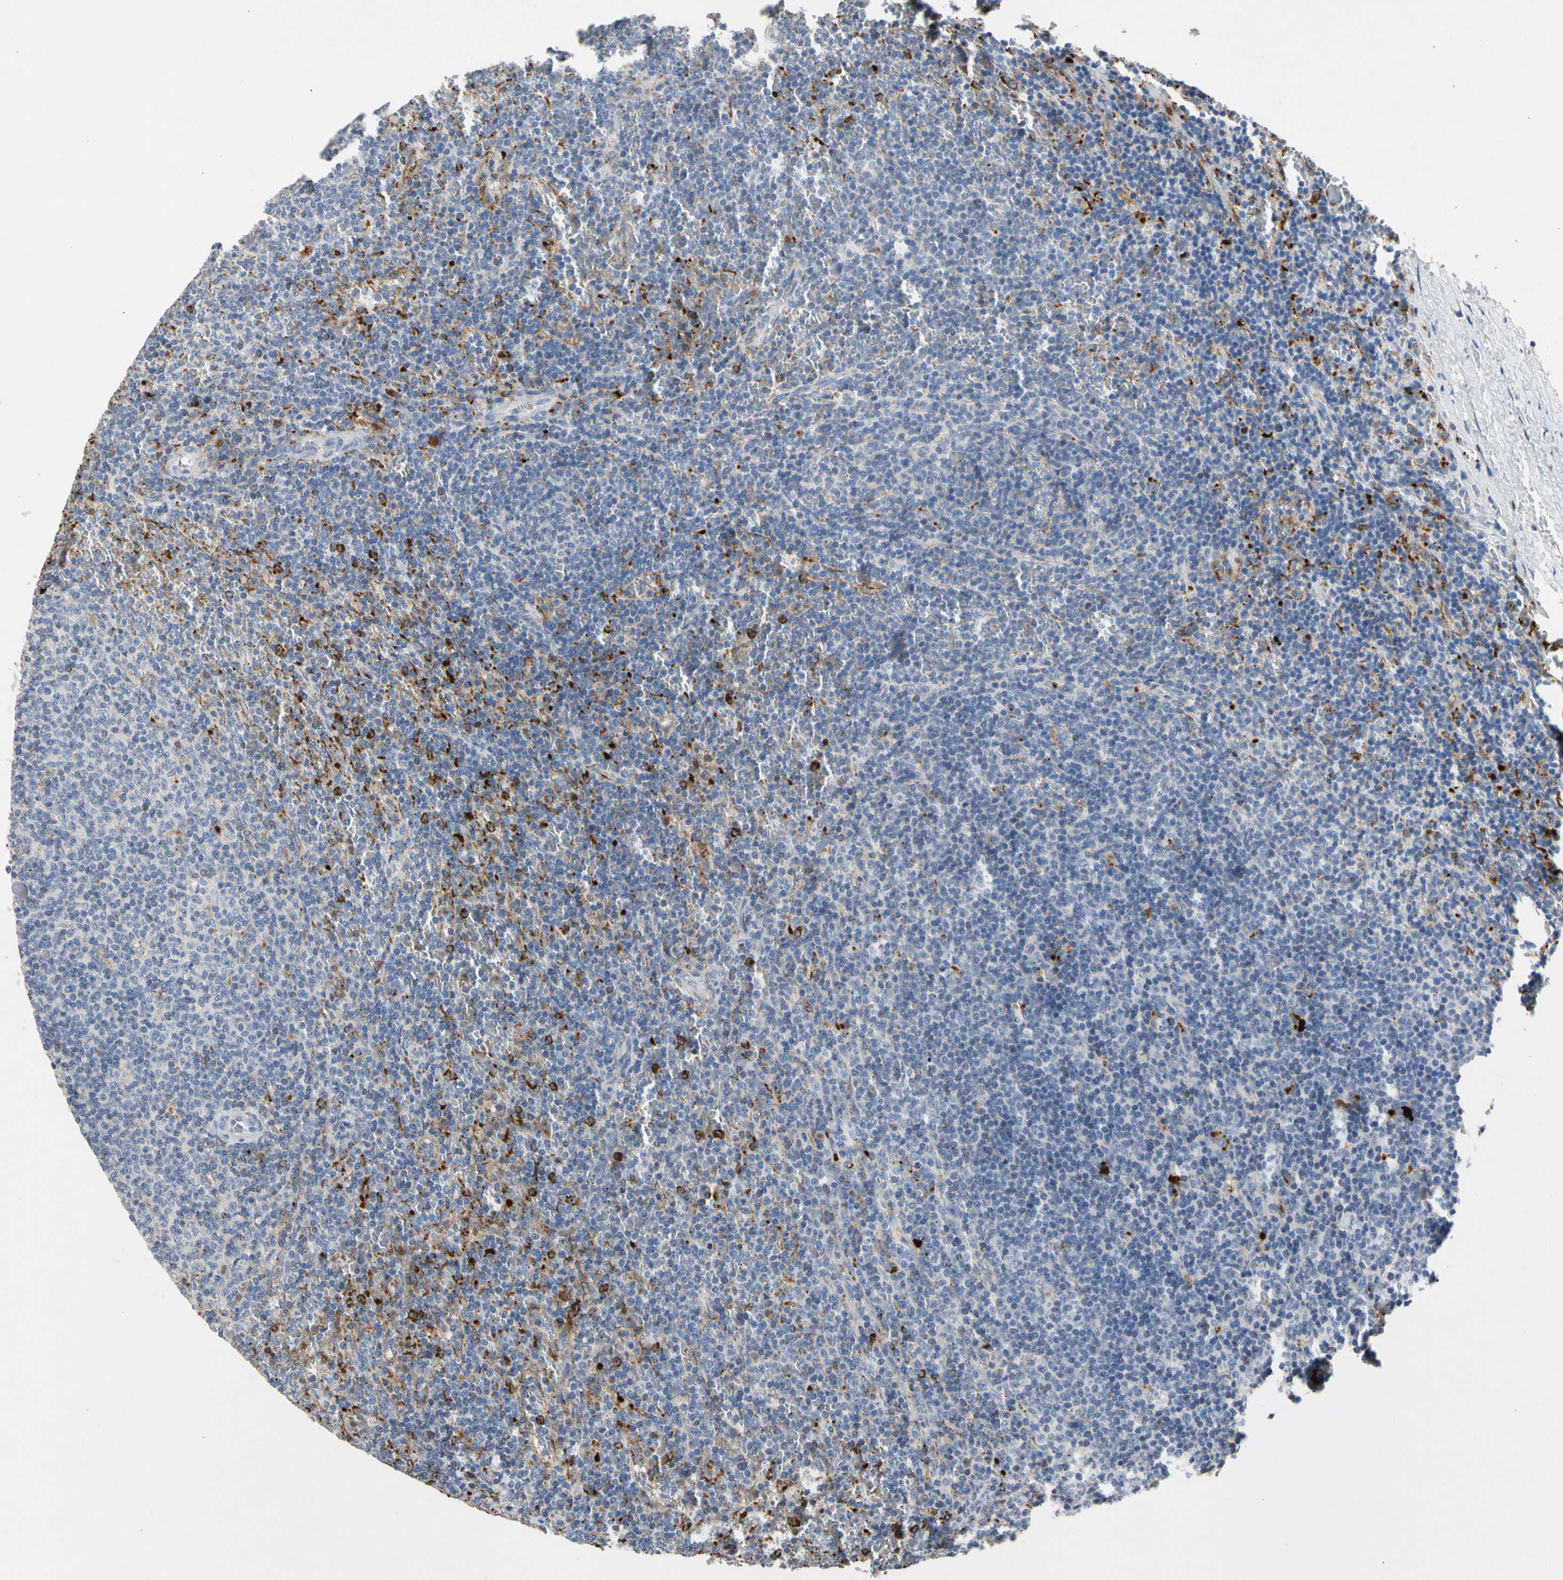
{"staining": {"intensity": "negative", "quantity": "none", "location": "none"}, "tissue": "lymphoma", "cell_type": "Tumor cells", "image_type": "cancer", "snomed": [{"axis": "morphology", "description": "Malignant lymphoma, non-Hodgkin's type, Low grade"}, {"axis": "topography", "description": "Spleen"}], "caption": "Immunohistochemical staining of human low-grade malignant lymphoma, non-Hodgkin's type reveals no significant staining in tumor cells.", "gene": "ADA2", "patient": {"sex": "female", "age": 50}}